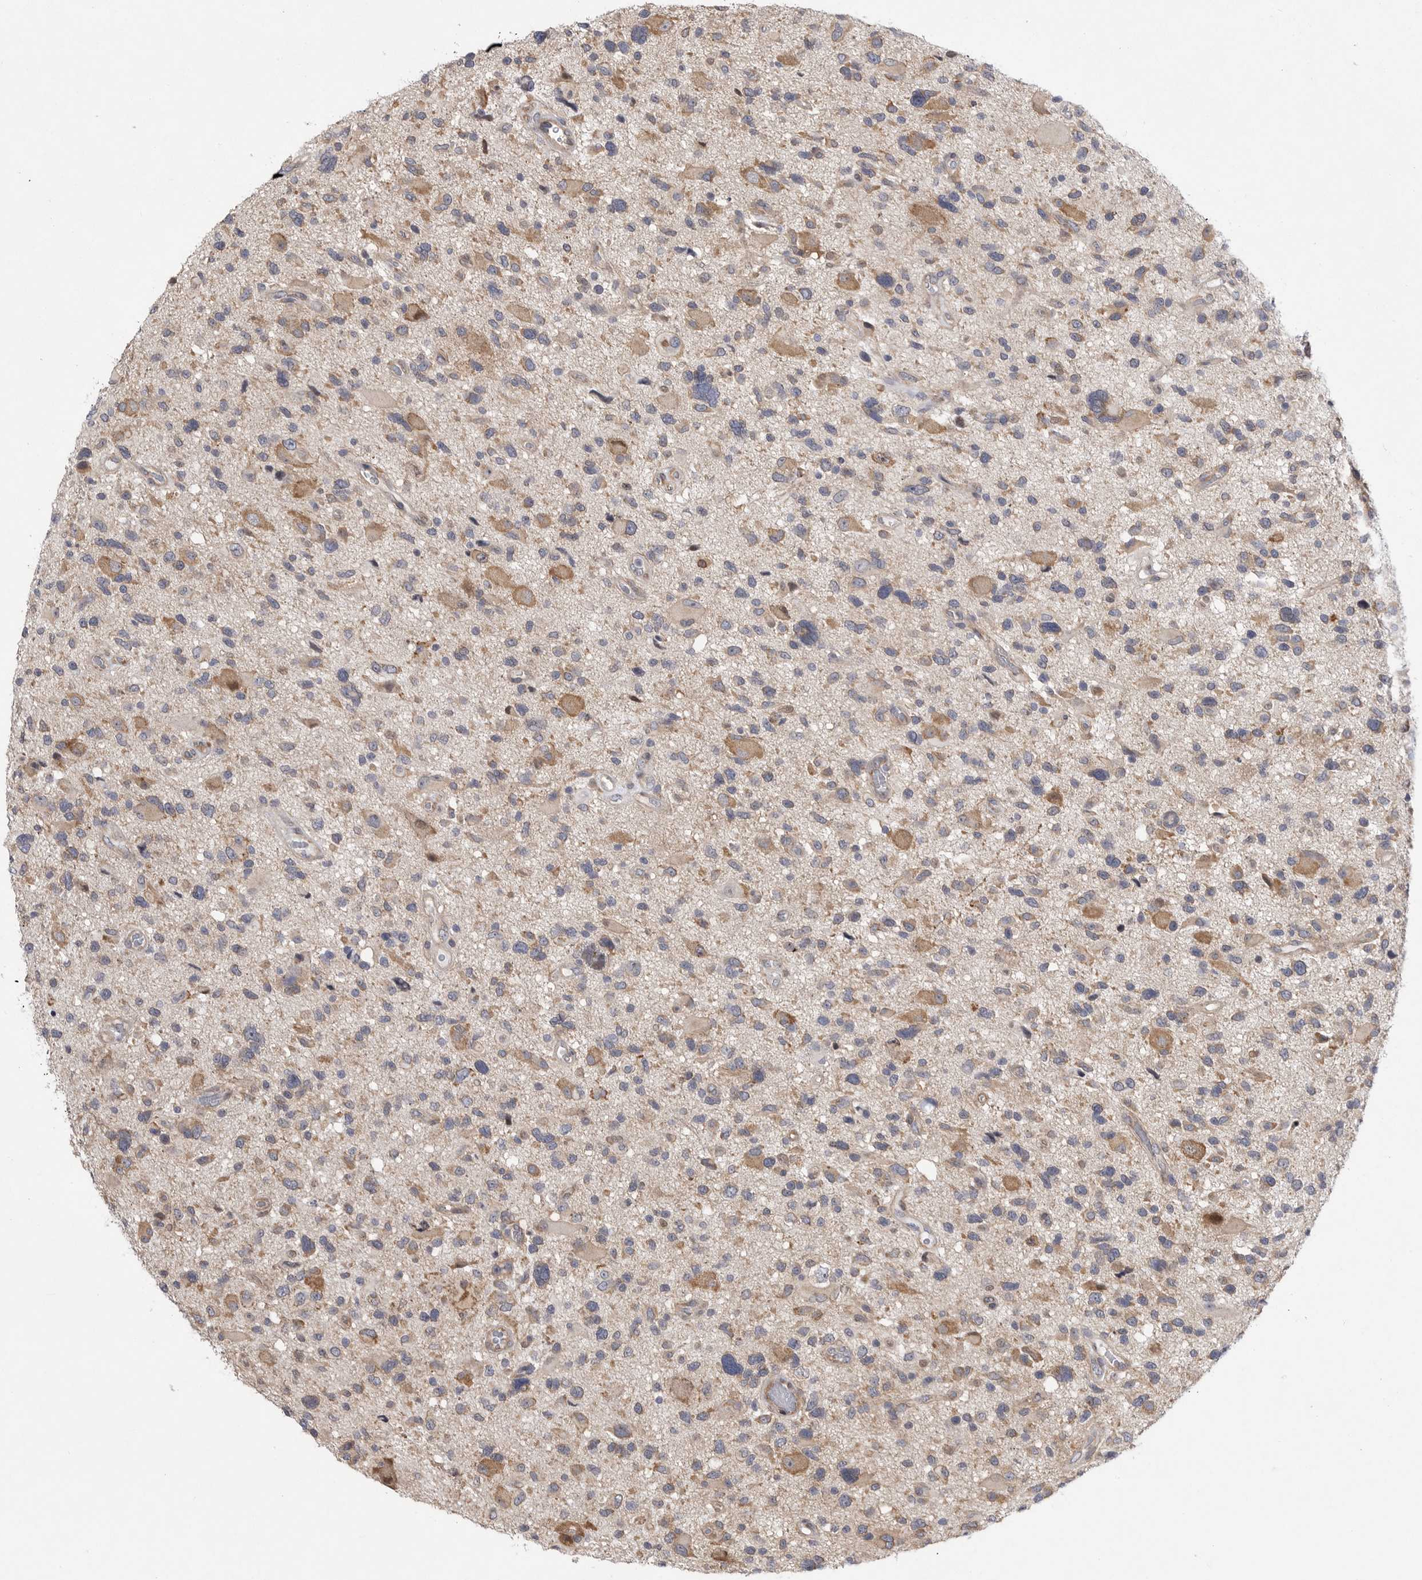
{"staining": {"intensity": "moderate", "quantity": "<25%", "location": "cytoplasmic/membranous"}, "tissue": "glioma", "cell_type": "Tumor cells", "image_type": "cancer", "snomed": [{"axis": "morphology", "description": "Glioma, malignant, High grade"}, {"axis": "topography", "description": "Brain"}], "caption": "The image exhibits a brown stain indicating the presence of a protein in the cytoplasmic/membranous of tumor cells in malignant high-grade glioma. (DAB (3,3'-diaminobenzidine) IHC with brightfield microscopy, high magnification).", "gene": "FBXO43", "patient": {"sex": "male", "age": 33}}